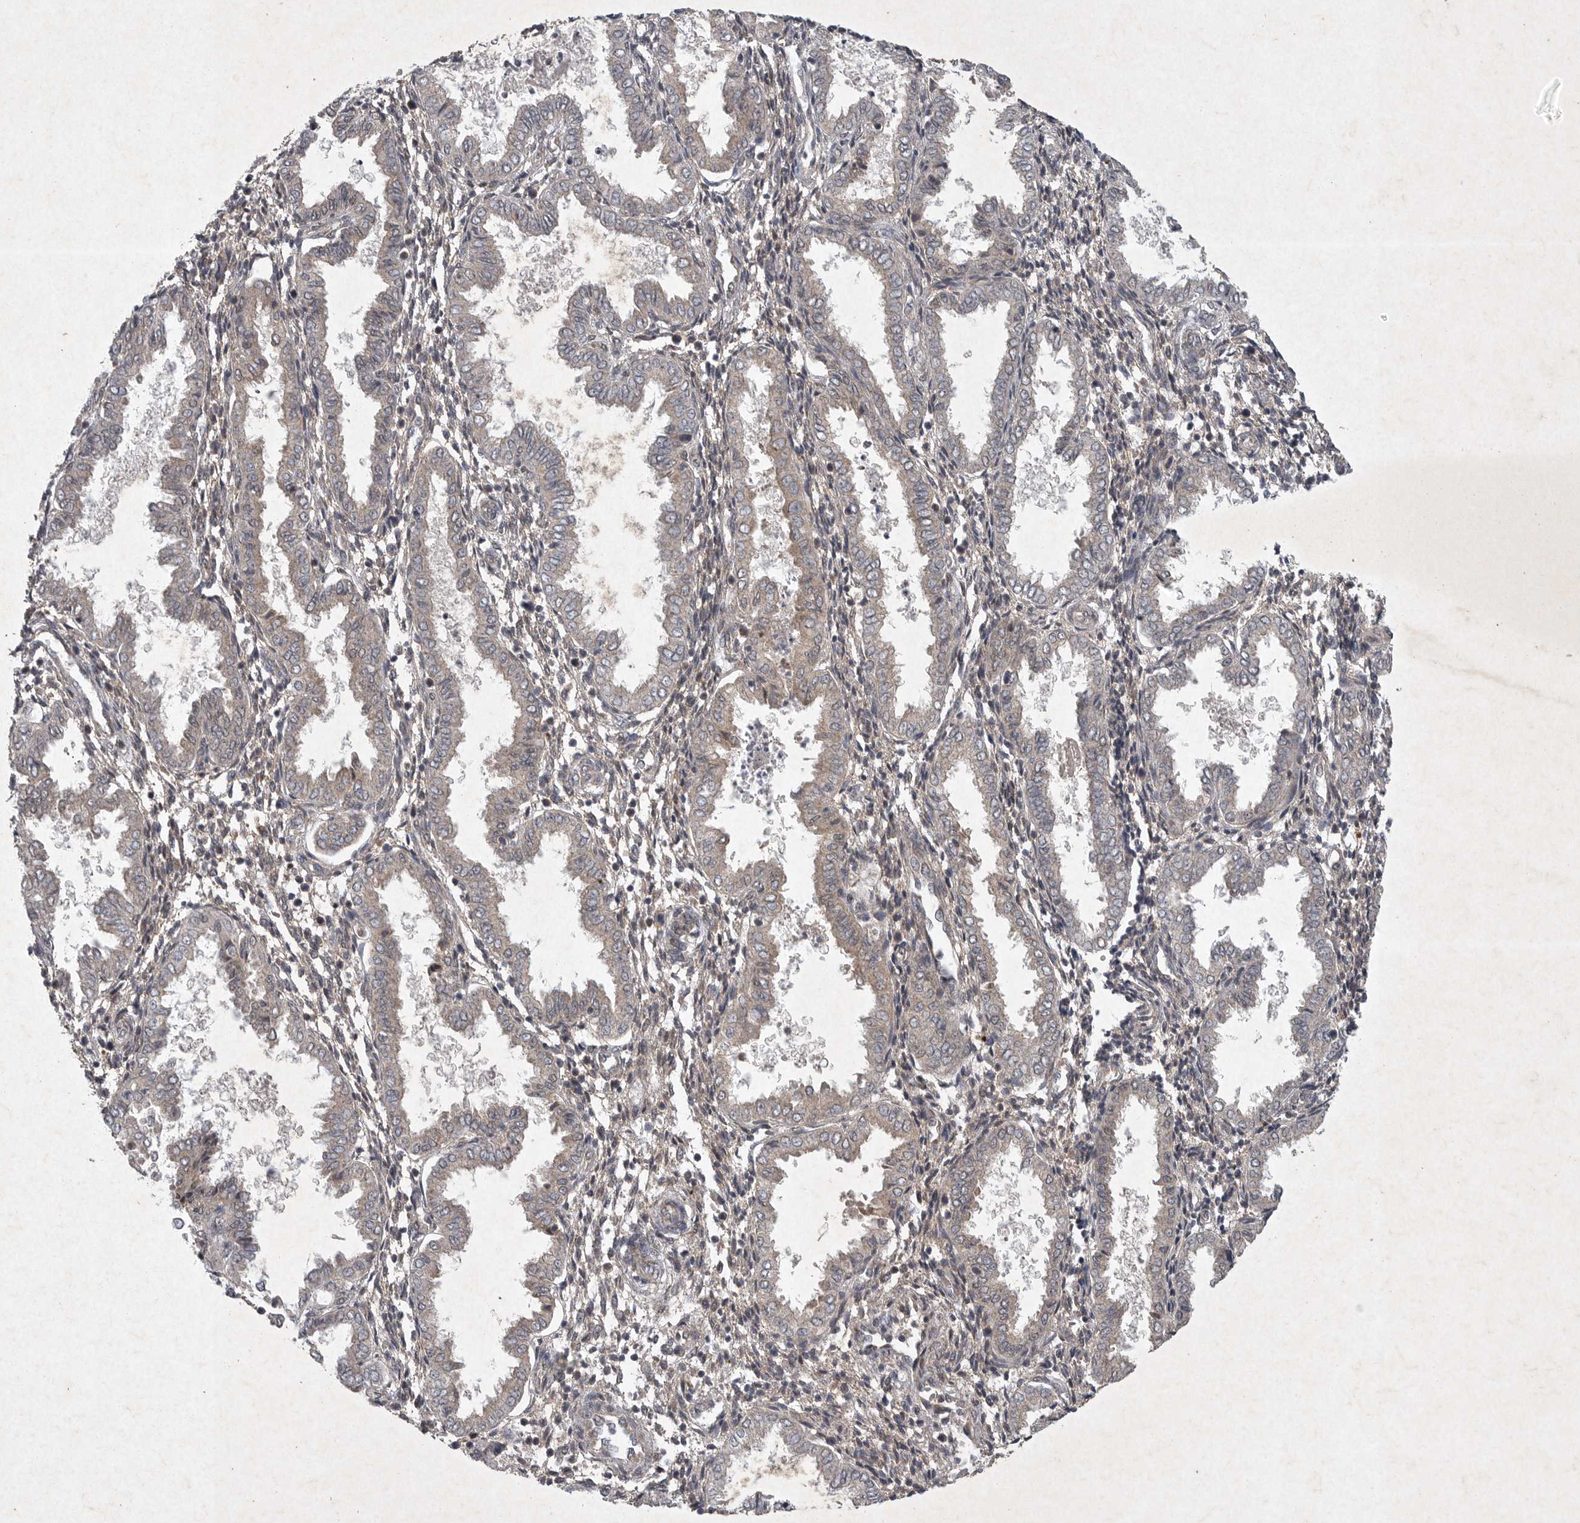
{"staining": {"intensity": "weak", "quantity": "<25%", "location": "cytoplasmic/membranous"}, "tissue": "endometrium", "cell_type": "Cells in endometrial stroma", "image_type": "normal", "snomed": [{"axis": "morphology", "description": "Normal tissue, NOS"}, {"axis": "topography", "description": "Endometrium"}], "caption": "Immunohistochemistry of benign human endometrium reveals no positivity in cells in endometrial stroma. (Brightfield microscopy of DAB immunohistochemistry (IHC) at high magnification).", "gene": "DDR1", "patient": {"sex": "female", "age": 33}}